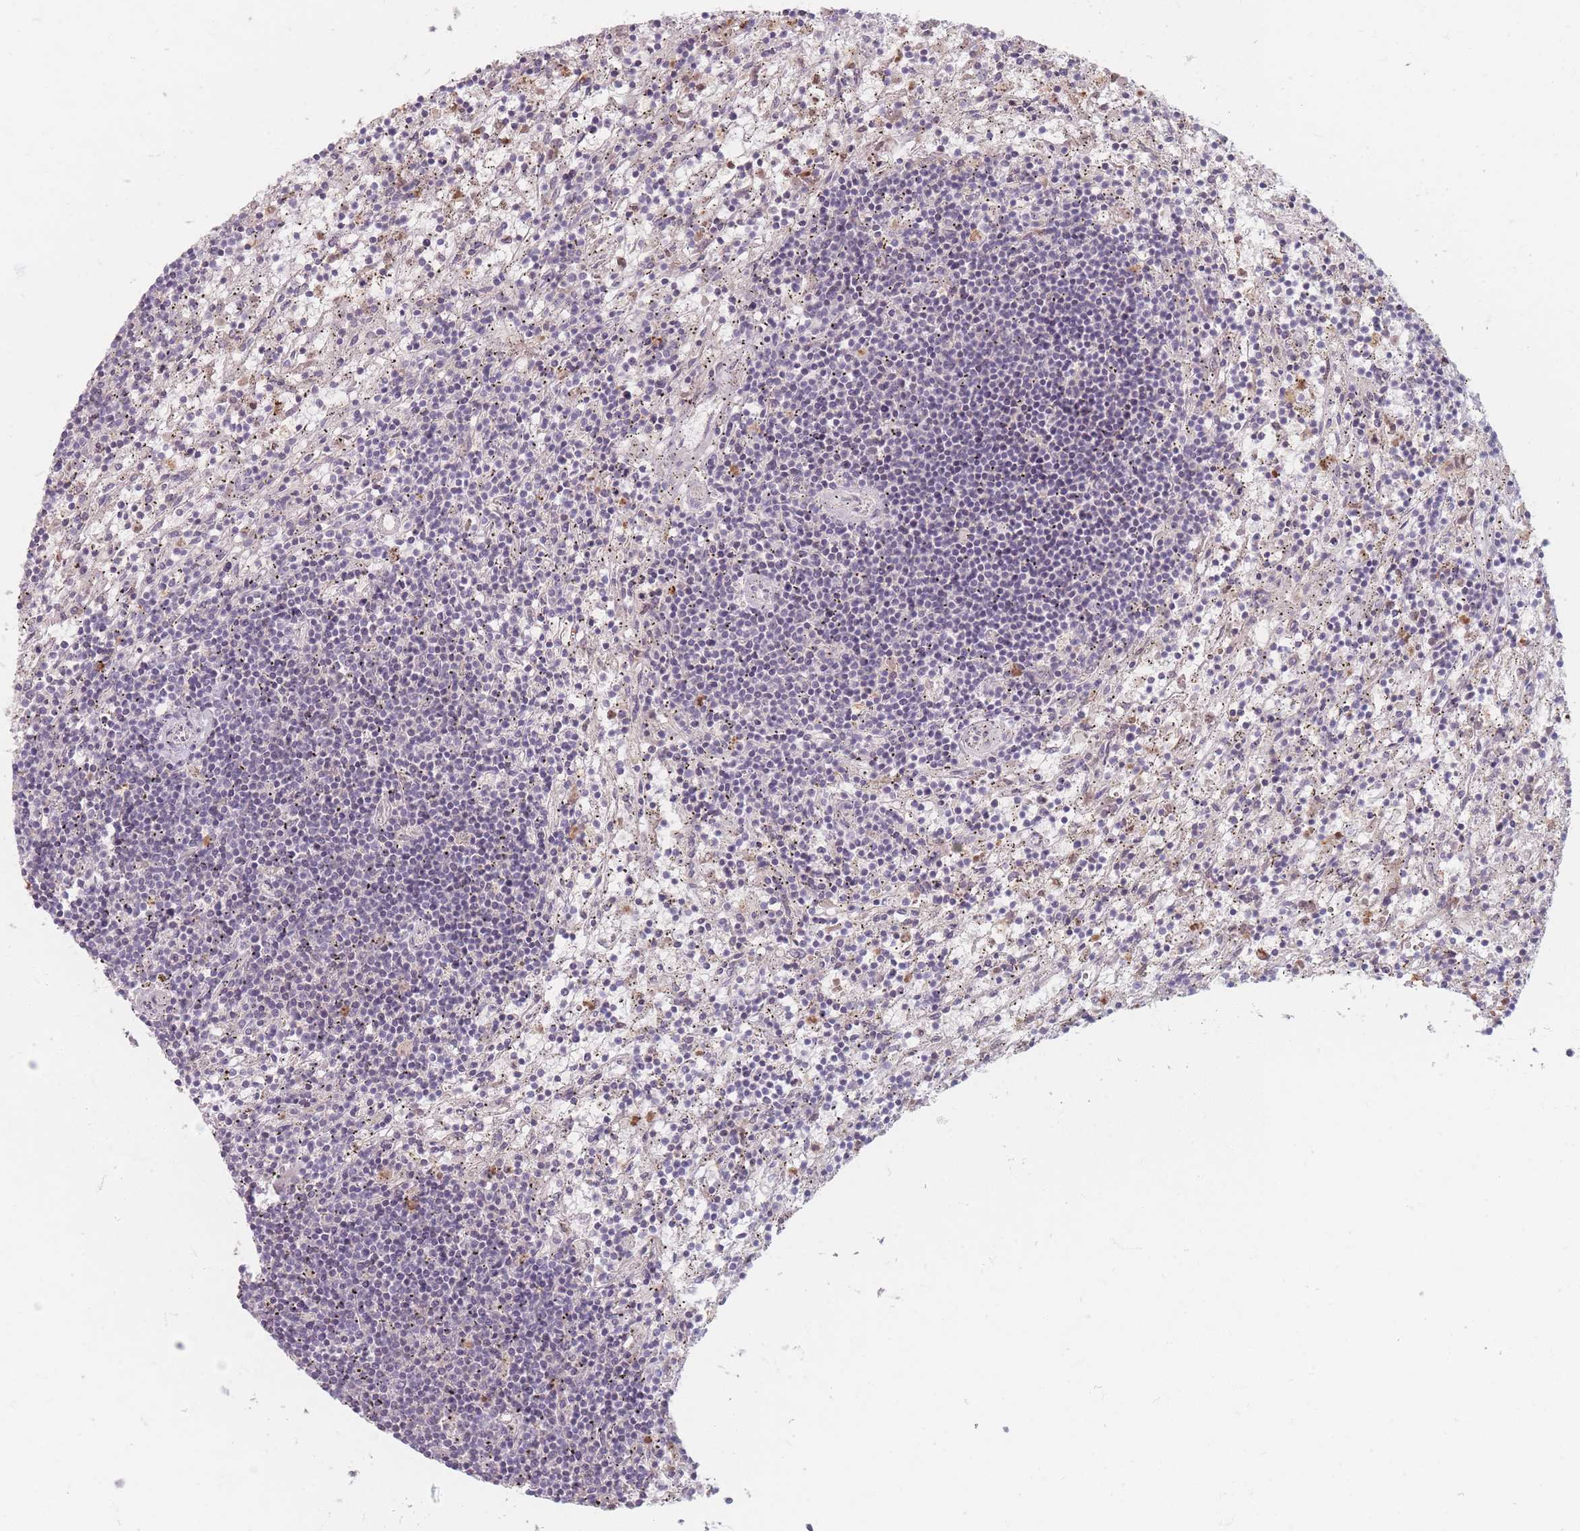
{"staining": {"intensity": "negative", "quantity": "none", "location": "none"}, "tissue": "lymphoma", "cell_type": "Tumor cells", "image_type": "cancer", "snomed": [{"axis": "morphology", "description": "Malignant lymphoma, non-Hodgkin's type, Low grade"}, {"axis": "topography", "description": "Spleen"}], "caption": "Histopathology image shows no protein staining in tumor cells of lymphoma tissue.", "gene": "CHCHD7", "patient": {"sex": "male", "age": 76}}